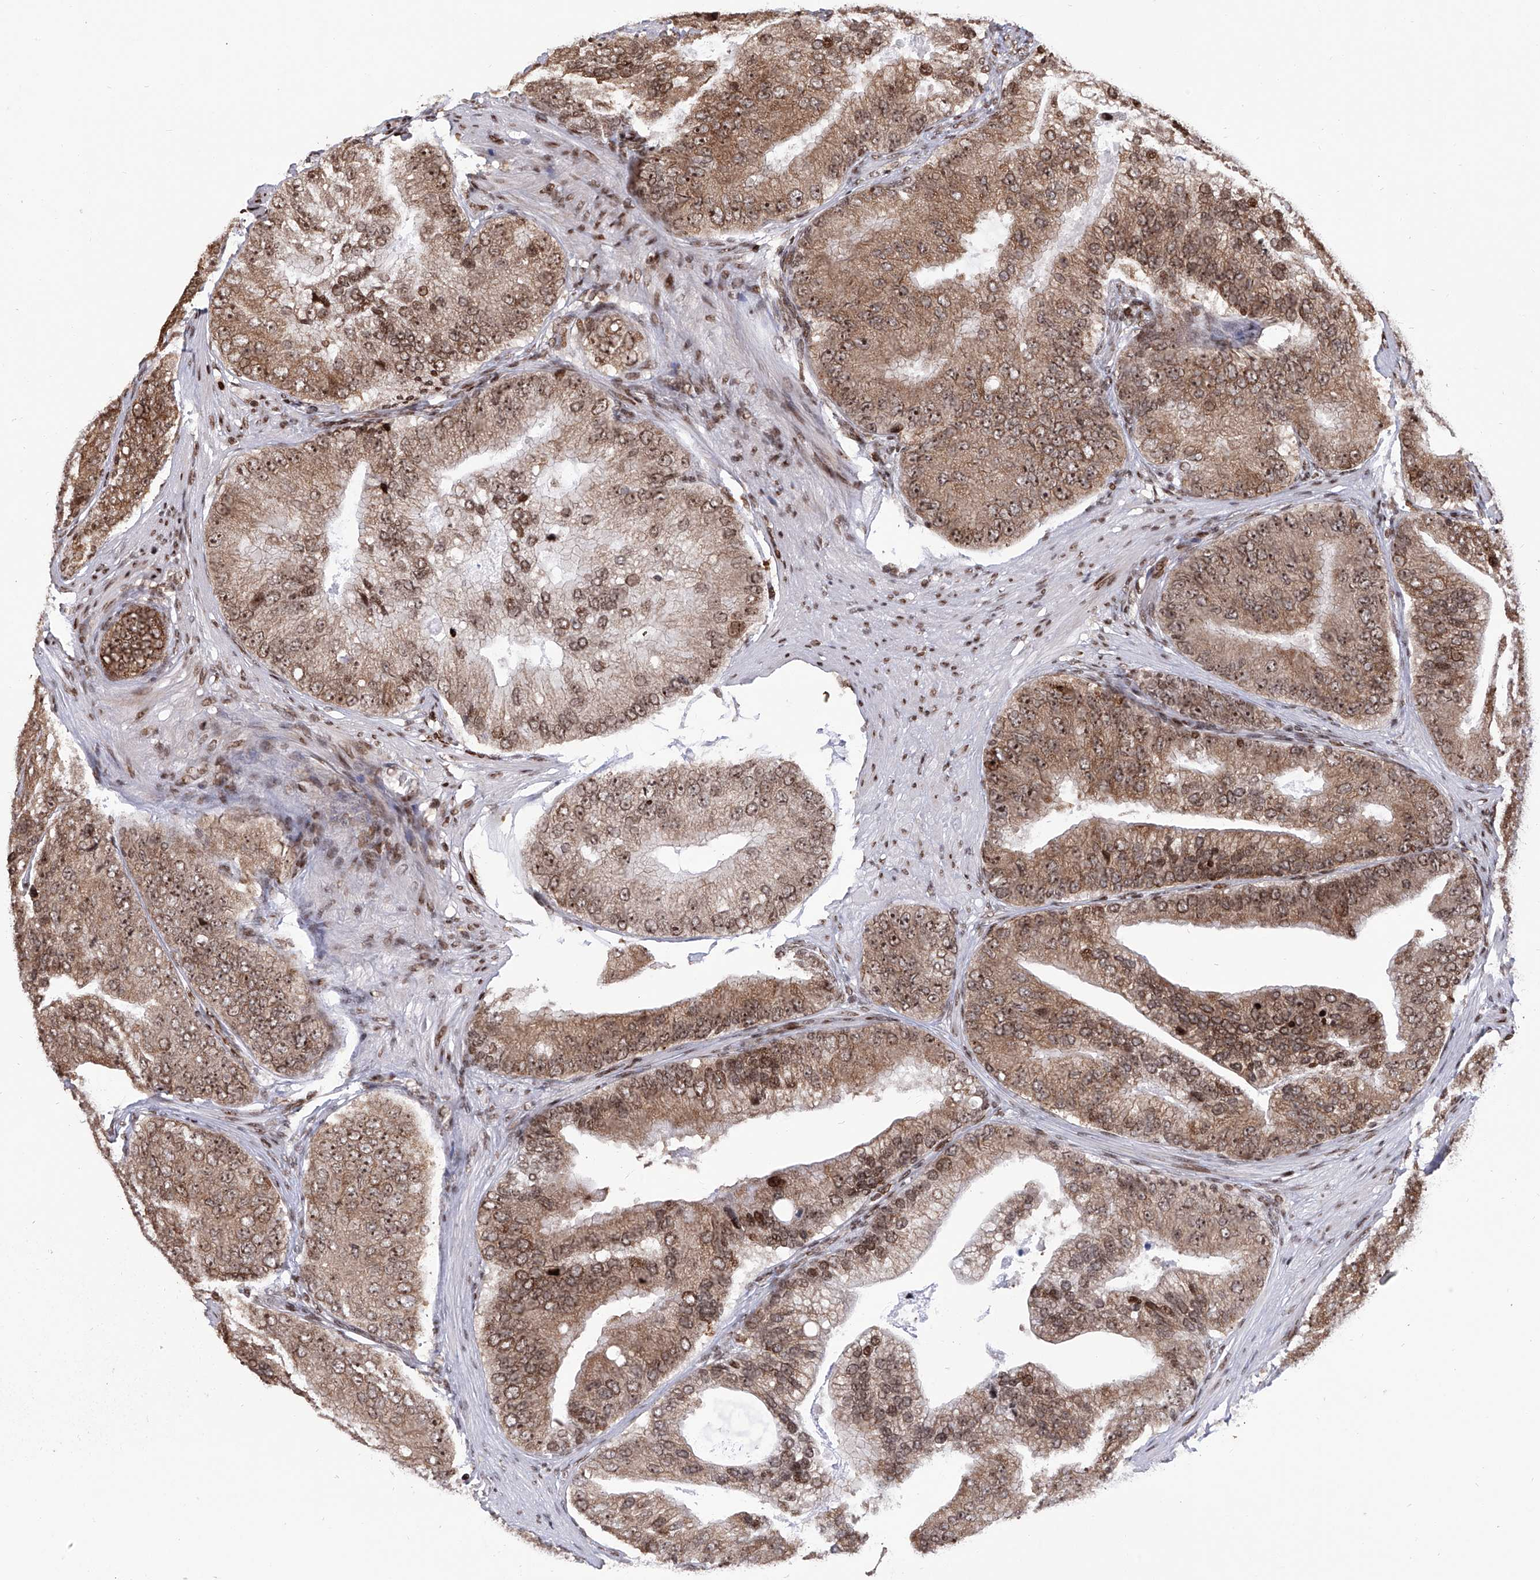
{"staining": {"intensity": "moderate", "quantity": ">75%", "location": "cytoplasmic/membranous,nuclear"}, "tissue": "prostate cancer", "cell_type": "Tumor cells", "image_type": "cancer", "snomed": [{"axis": "morphology", "description": "Adenocarcinoma, High grade"}, {"axis": "topography", "description": "Prostate"}], "caption": "Human prostate cancer stained with a protein marker shows moderate staining in tumor cells.", "gene": "PAK1IP1", "patient": {"sex": "male", "age": 70}}